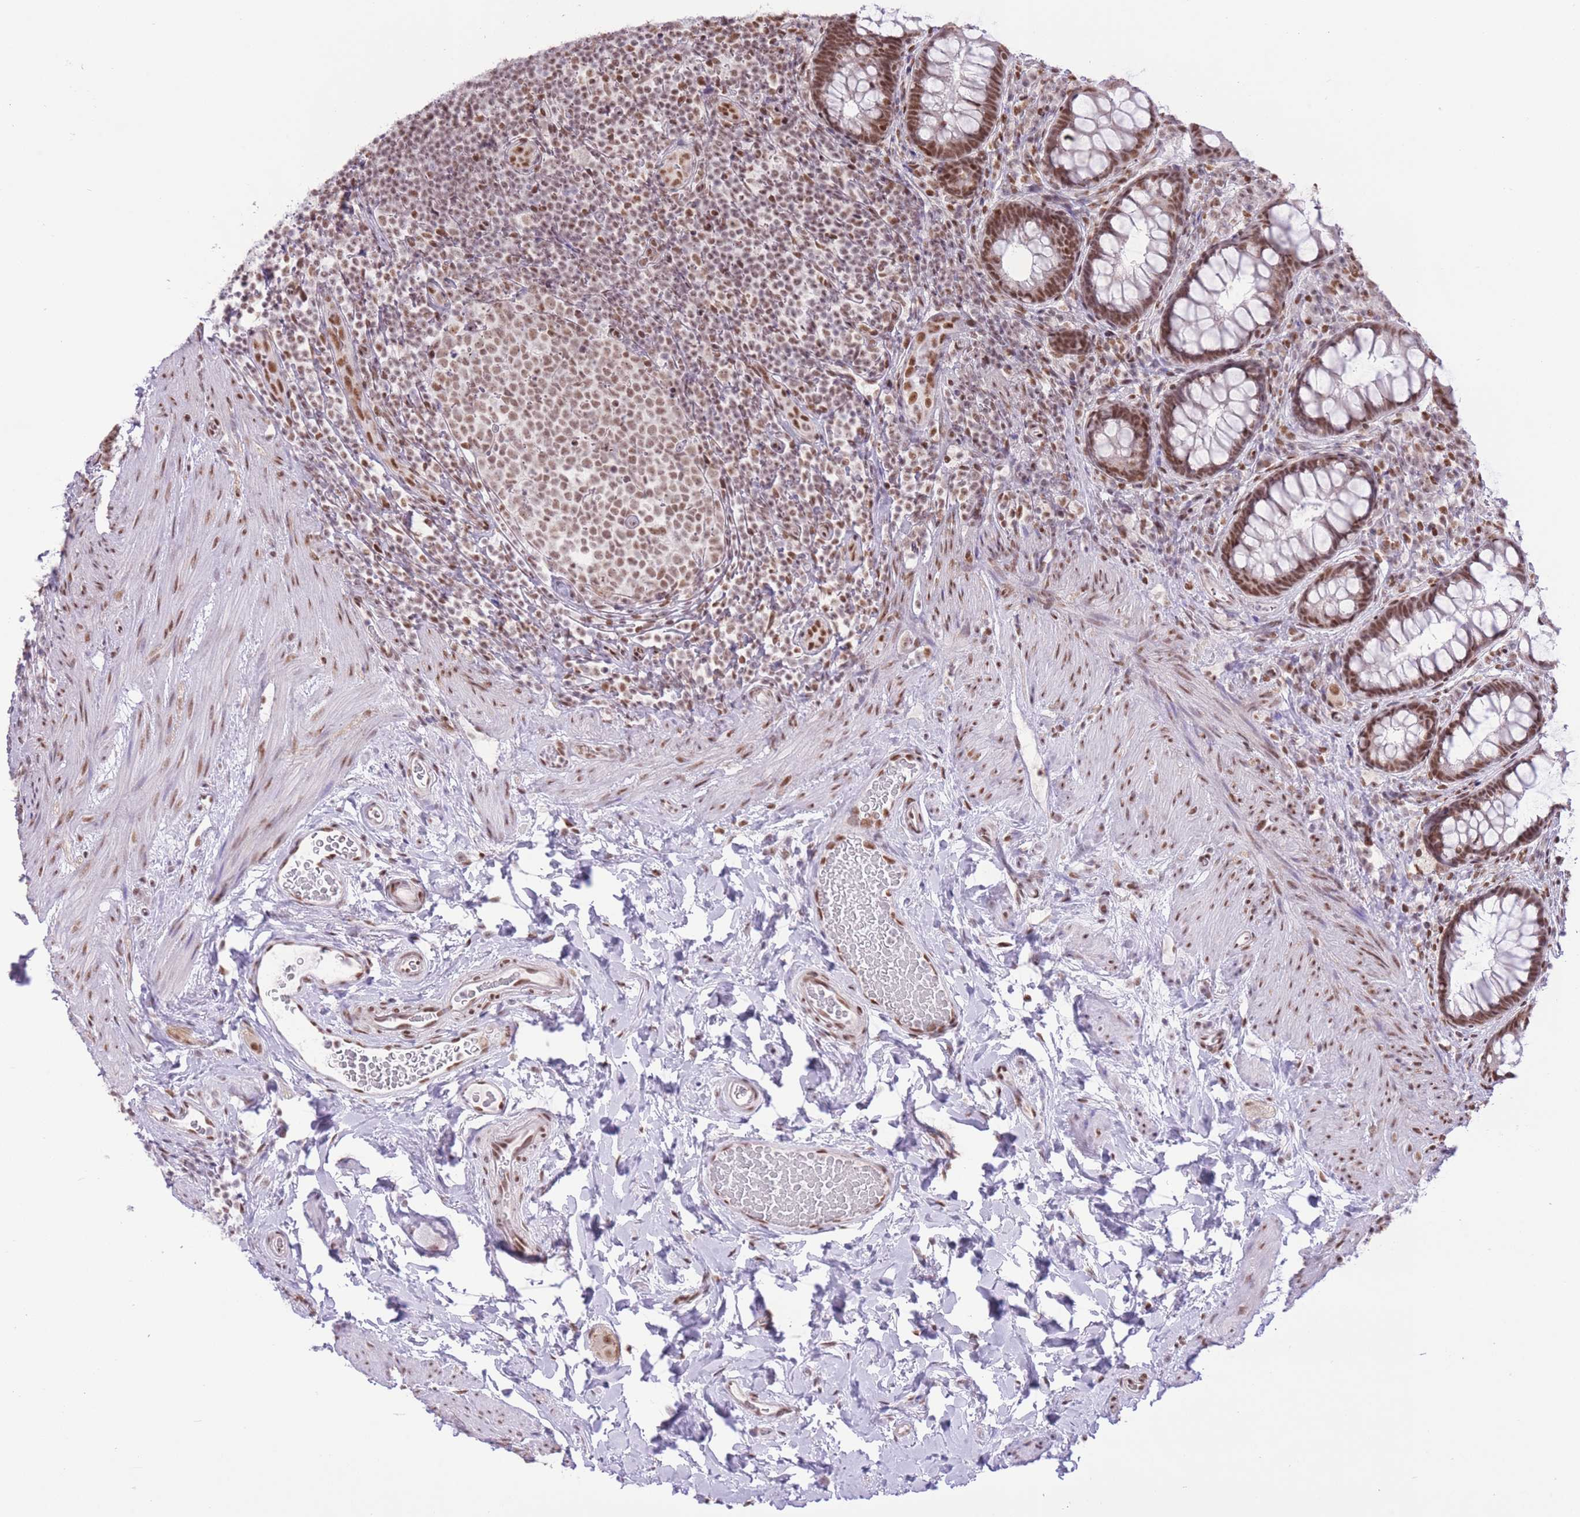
{"staining": {"intensity": "moderate", "quantity": ">75%", "location": "nuclear"}, "tissue": "rectum", "cell_type": "Glandular cells", "image_type": "normal", "snomed": [{"axis": "morphology", "description": "Normal tissue, NOS"}, {"axis": "topography", "description": "Rectum"}, {"axis": "topography", "description": "Peripheral nerve tissue"}], "caption": "A micrograph of rectum stained for a protein displays moderate nuclear brown staining in glandular cells.", "gene": "ZBED5", "patient": {"sex": "female", "age": 69}}